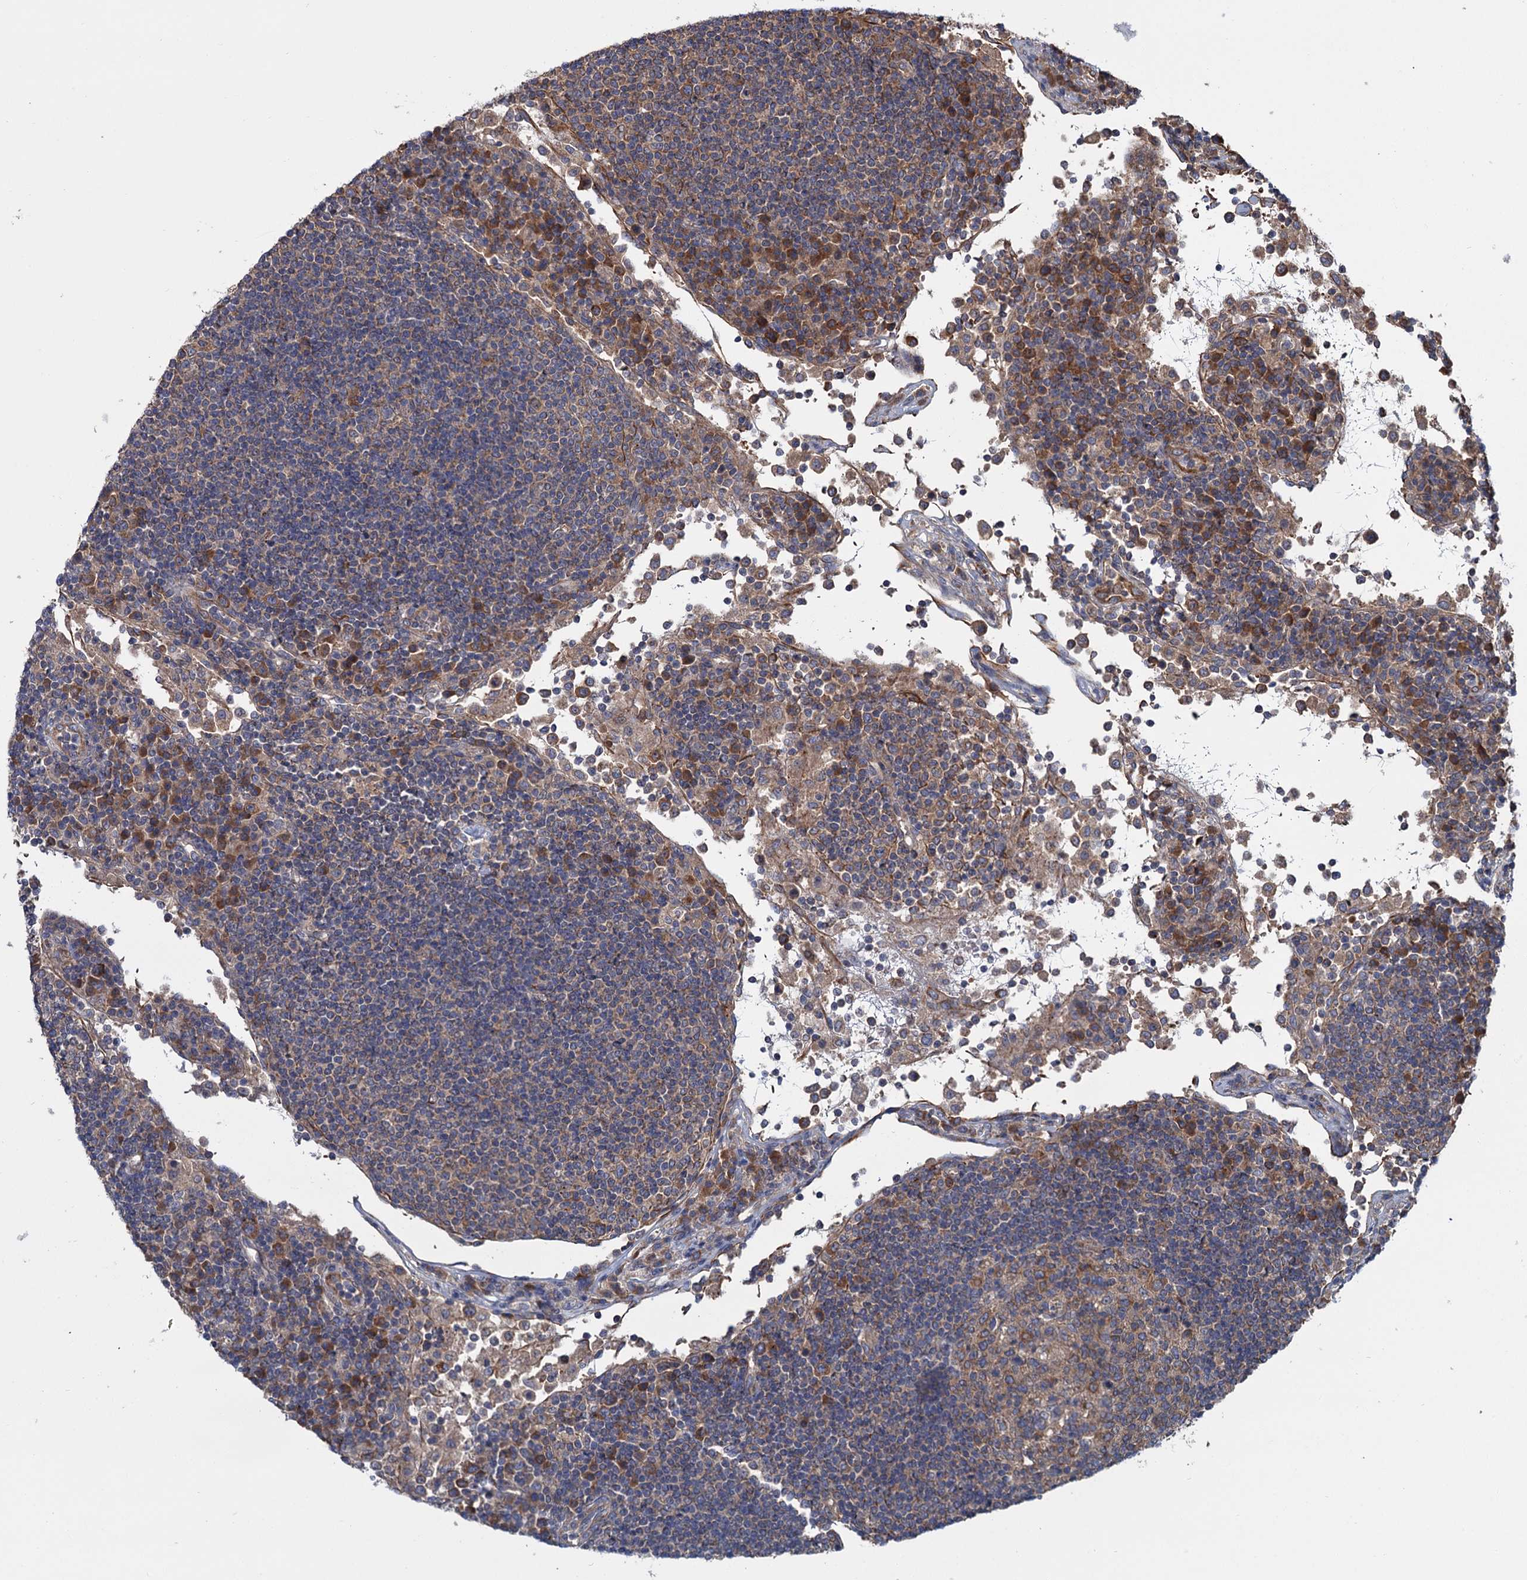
{"staining": {"intensity": "moderate", "quantity": "<25%", "location": "cytoplasmic/membranous"}, "tissue": "lymph node", "cell_type": "Germinal center cells", "image_type": "normal", "snomed": [{"axis": "morphology", "description": "Normal tissue, NOS"}, {"axis": "topography", "description": "Lymph node"}], "caption": "Protein staining of unremarkable lymph node exhibits moderate cytoplasmic/membranous positivity in about <25% of germinal center cells. The protein is stained brown, and the nuclei are stained in blue (DAB IHC with brightfield microscopy, high magnification).", "gene": "MTRR", "patient": {"sex": "female", "age": 53}}